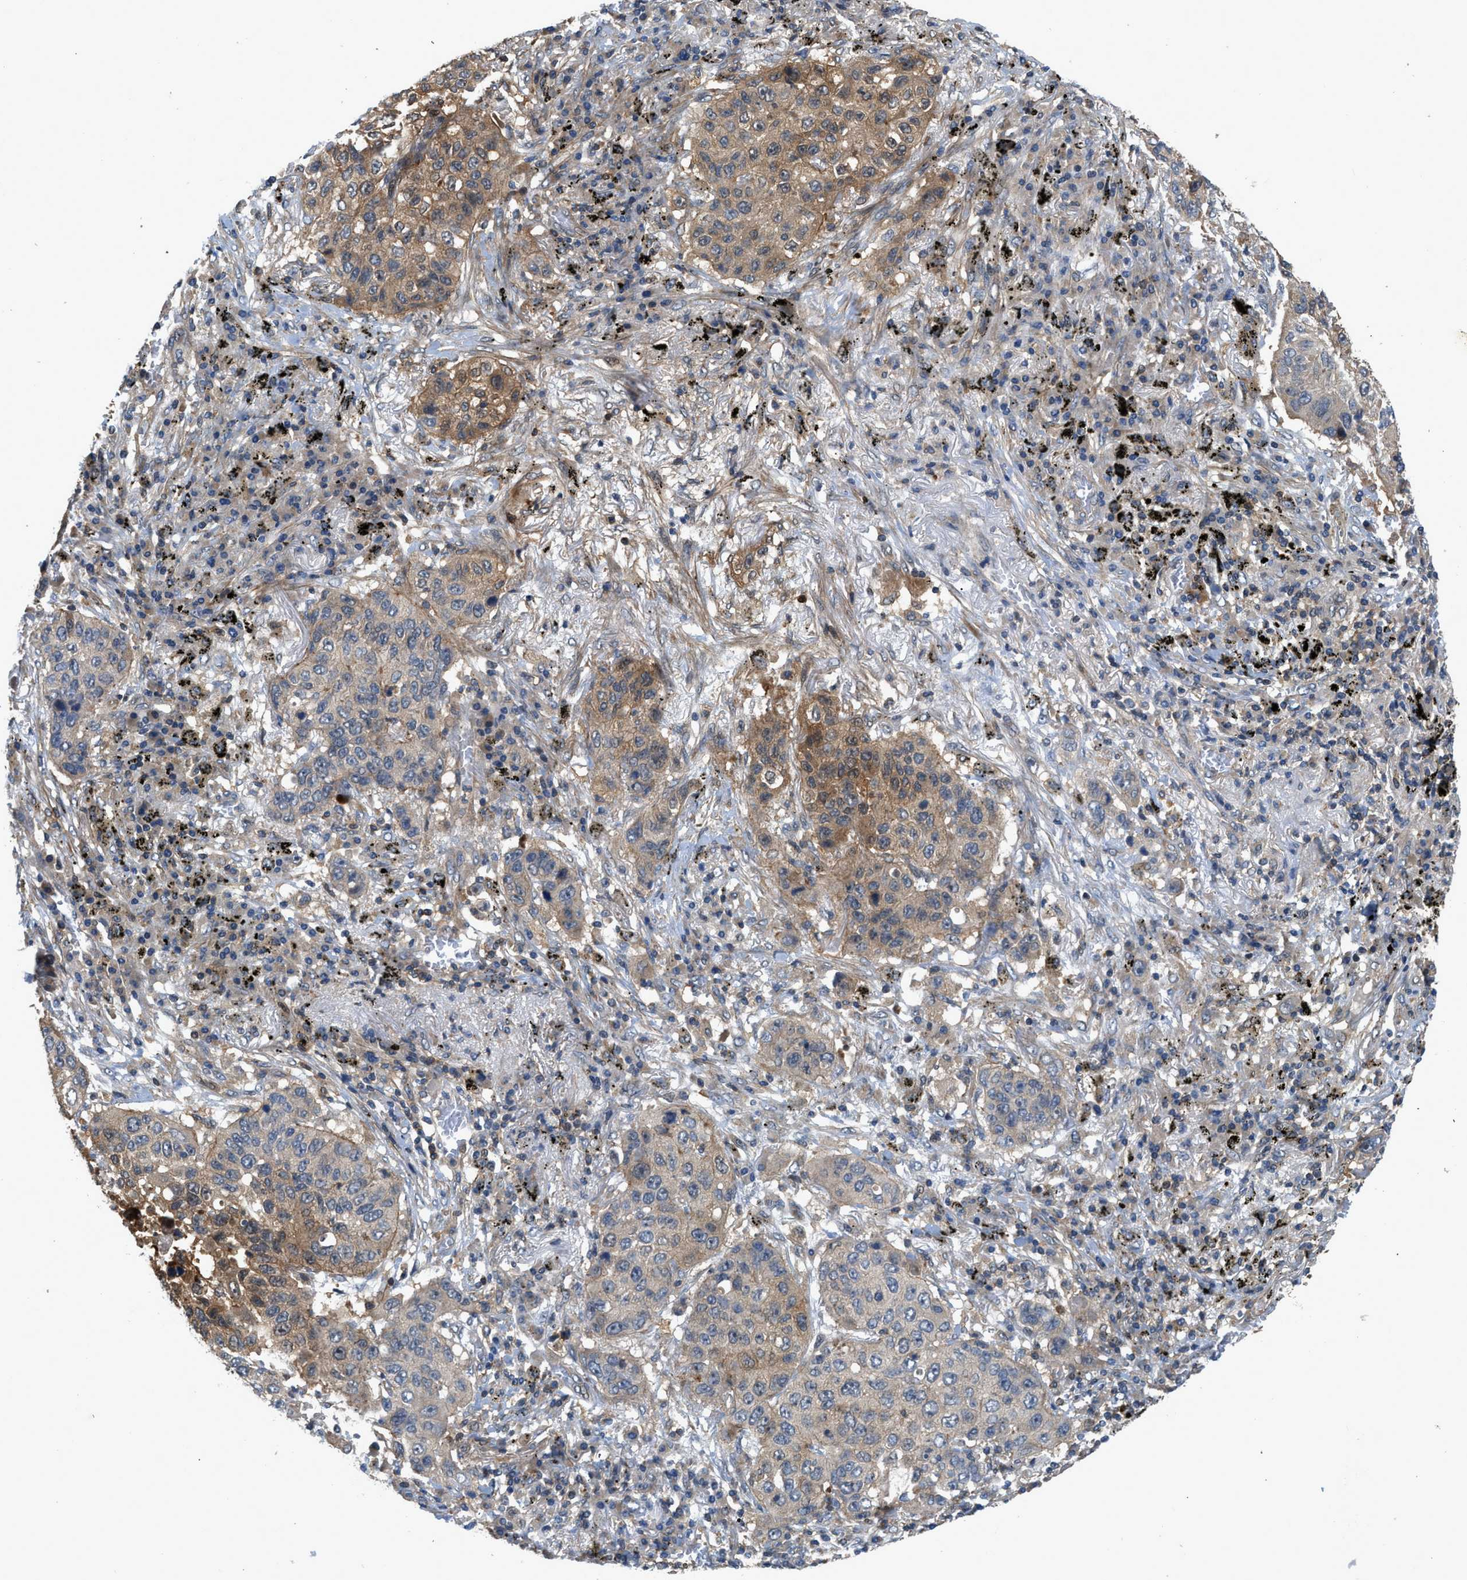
{"staining": {"intensity": "moderate", "quantity": "25%-75%", "location": "cytoplasmic/membranous"}, "tissue": "lung cancer", "cell_type": "Tumor cells", "image_type": "cancer", "snomed": [{"axis": "morphology", "description": "Squamous cell carcinoma, NOS"}, {"axis": "topography", "description": "Lung"}], "caption": "Immunohistochemistry (IHC) staining of lung cancer, which exhibits medium levels of moderate cytoplasmic/membranous staining in approximately 25%-75% of tumor cells indicating moderate cytoplasmic/membranous protein positivity. The staining was performed using DAB (brown) for protein detection and nuclei were counterstained in hematoxylin (blue).", "gene": "GPR31", "patient": {"sex": "male", "age": 57}}